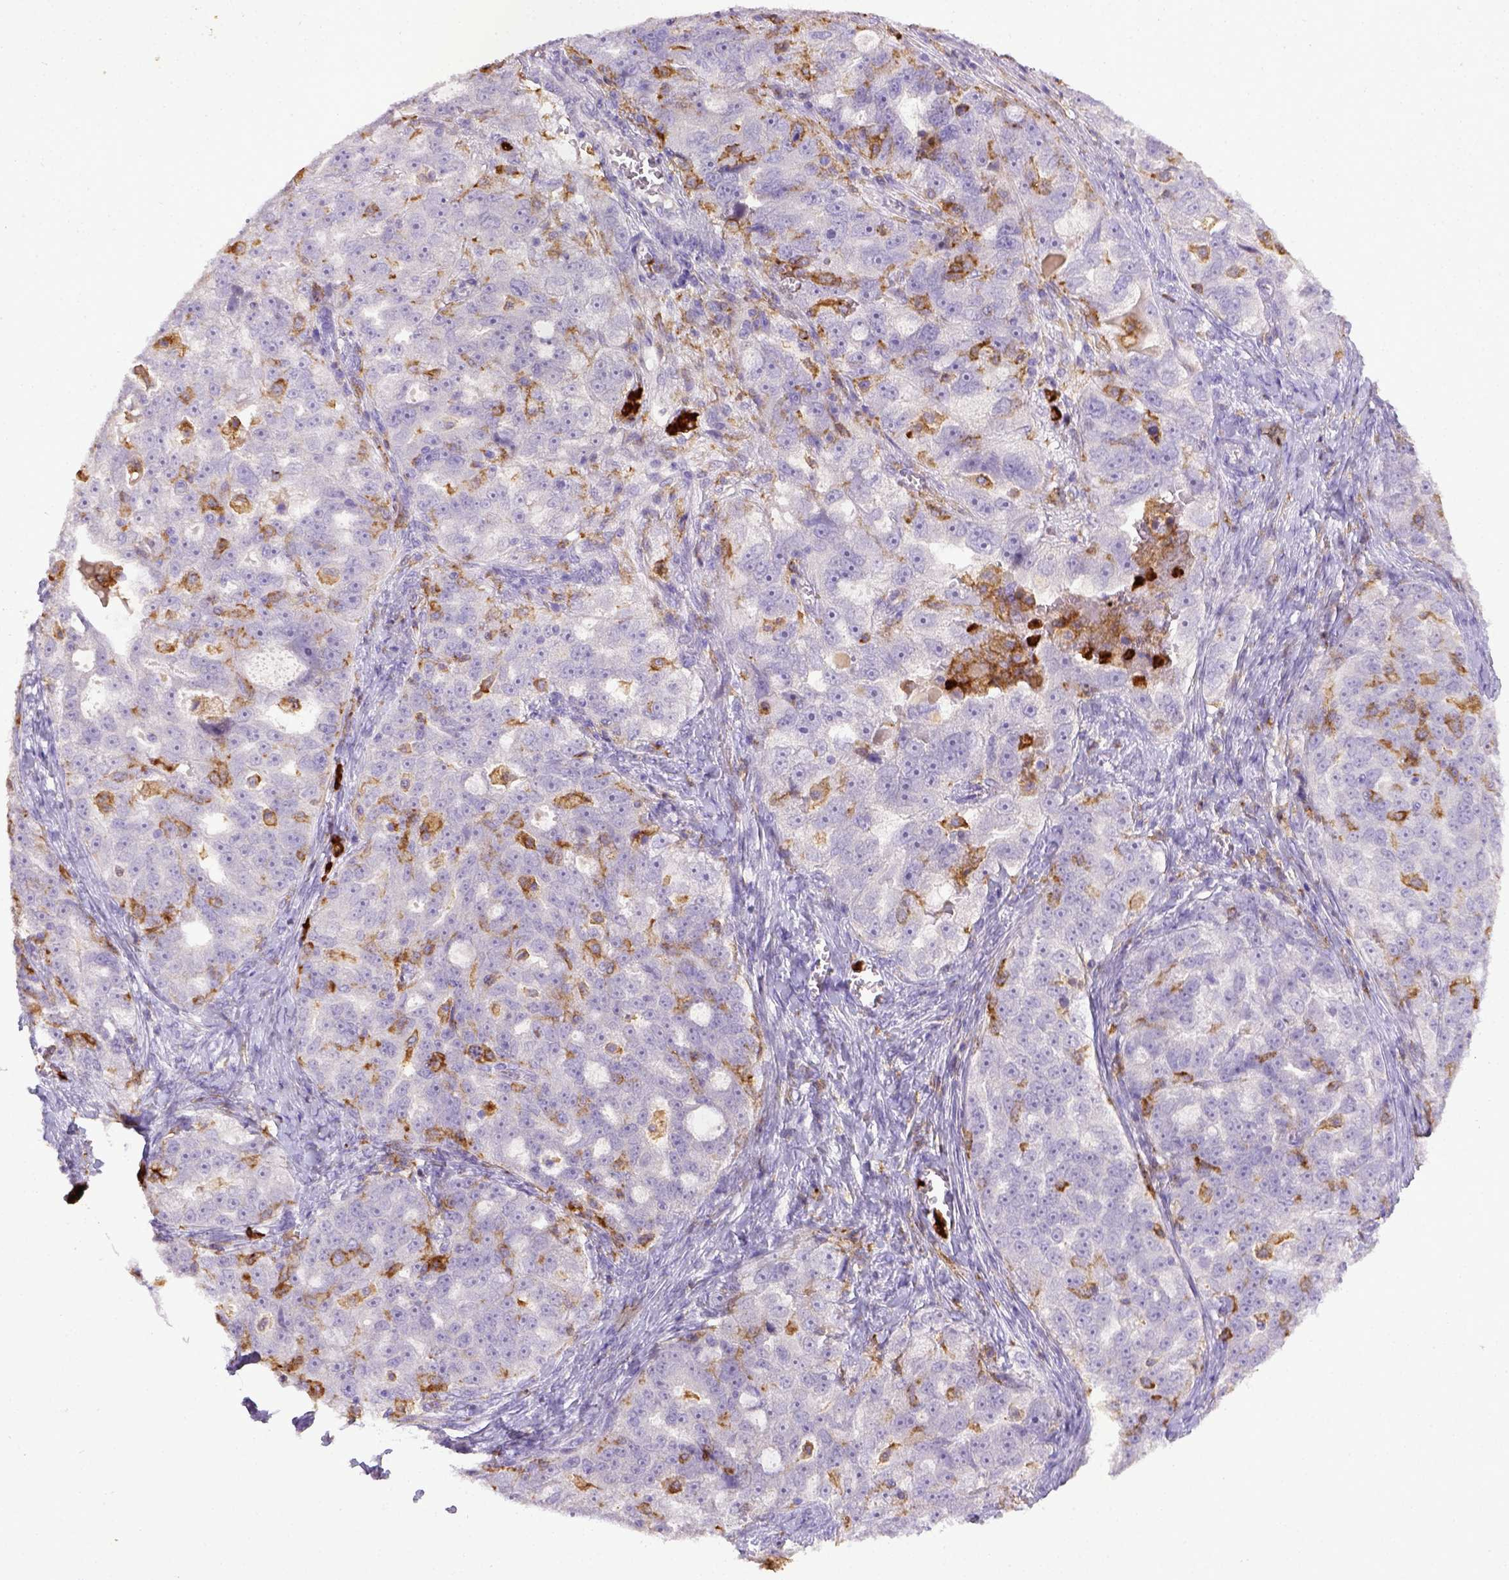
{"staining": {"intensity": "negative", "quantity": "none", "location": "none"}, "tissue": "ovarian cancer", "cell_type": "Tumor cells", "image_type": "cancer", "snomed": [{"axis": "morphology", "description": "Cystadenocarcinoma, serous, NOS"}, {"axis": "topography", "description": "Ovary"}], "caption": "Immunohistochemistry histopathology image of neoplastic tissue: ovarian cancer (serous cystadenocarcinoma) stained with DAB (3,3'-diaminobenzidine) shows no significant protein staining in tumor cells. Nuclei are stained in blue.", "gene": "ITGAM", "patient": {"sex": "female", "age": 51}}